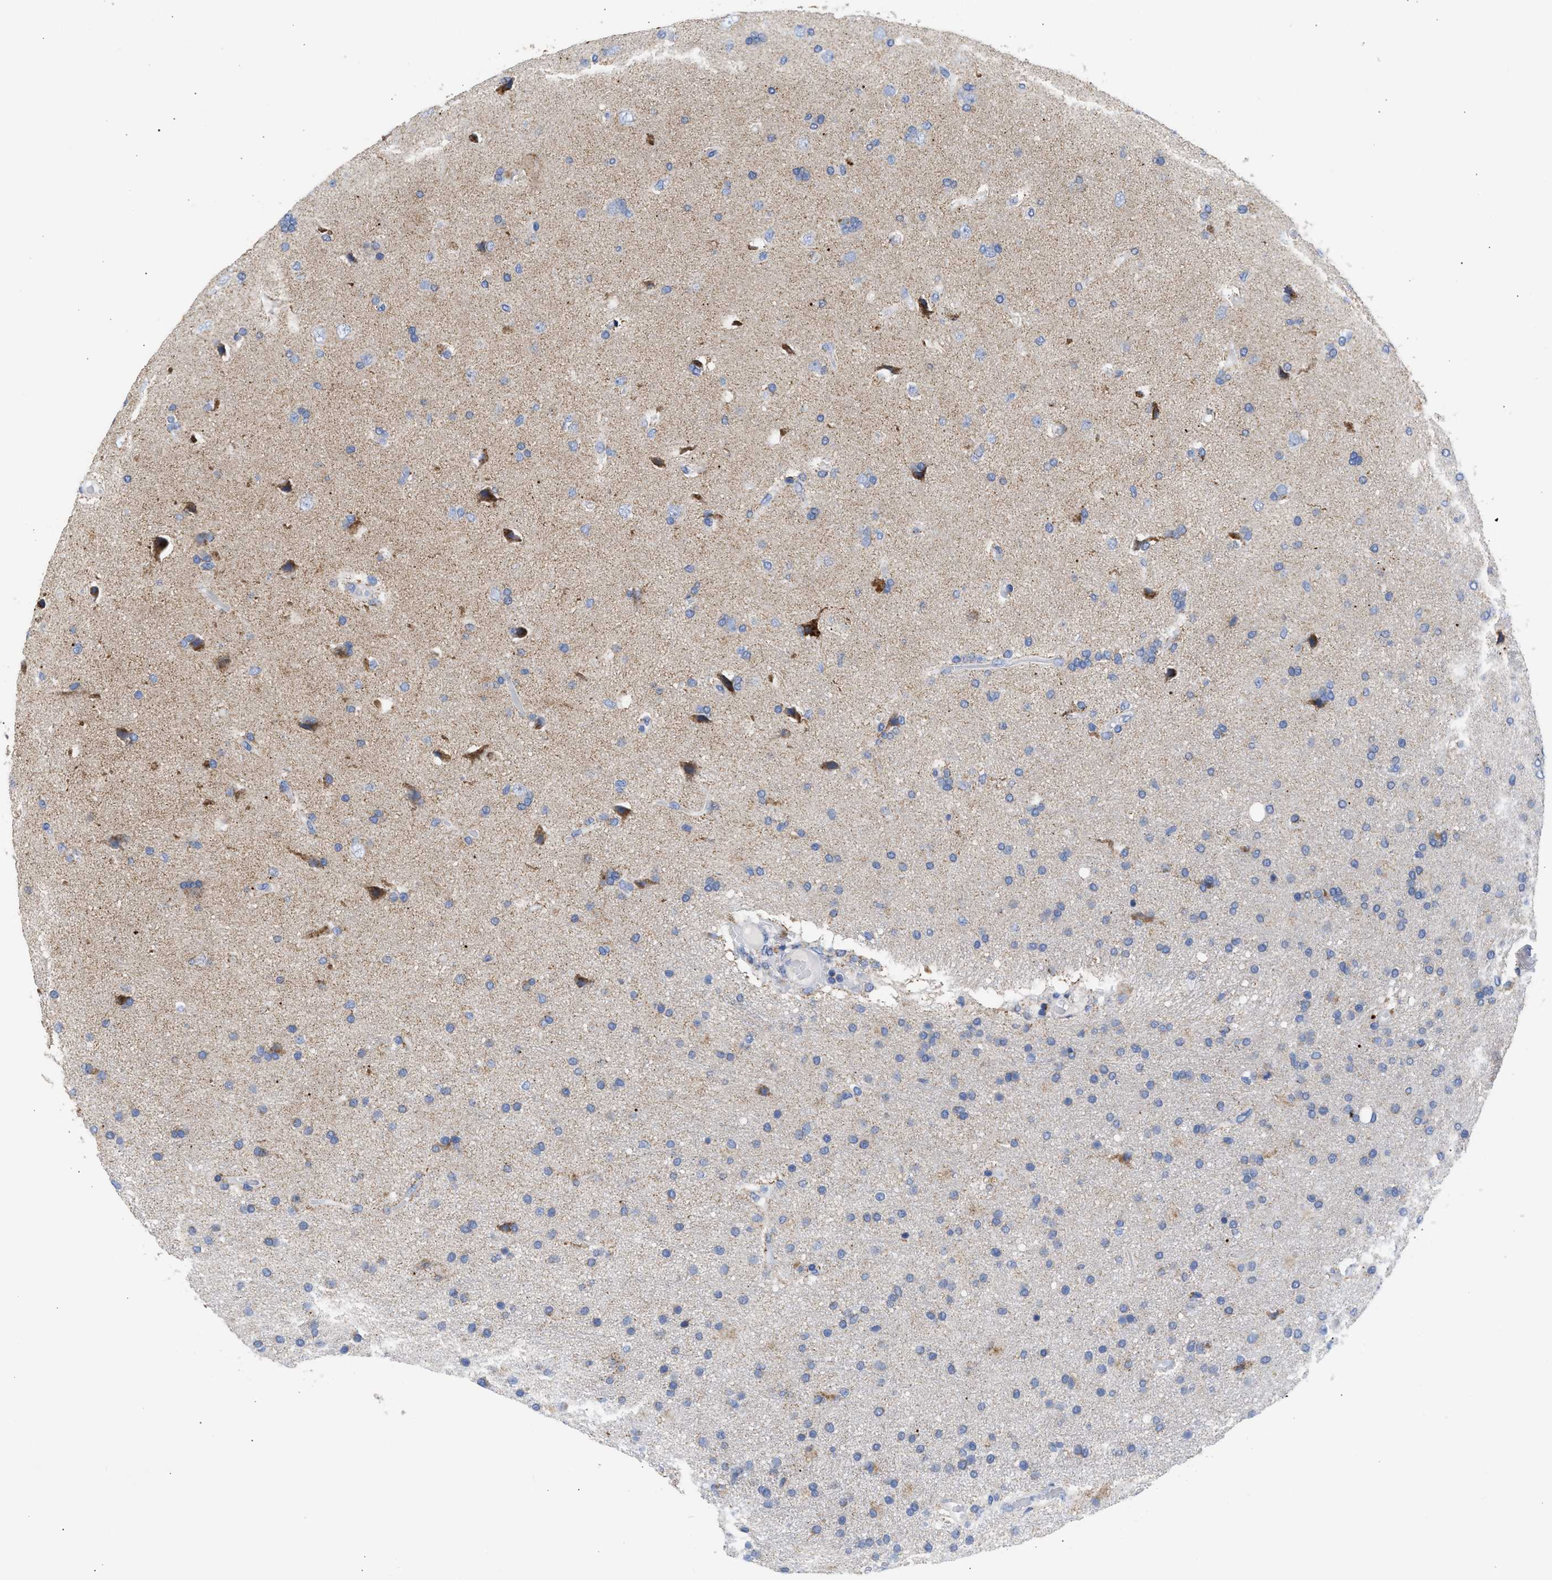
{"staining": {"intensity": "moderate", "quantity": "<25%", "location": "cytoplasmic/membranous"}, "tissue": "glioma", "cell_type": "Tumor cells", "image_type": "cancer", "snomed": [{"axis": "morphology", "description": "Glioma, malignant, High grade"}, {"axis": "topography", "description": "Brain"}], "caption": "Brown immunohistochemical staining in glioma demonstrates moderate cytoplasmic/membranous positivity in about <25% of tumor cells. The staining is performed using DAB brown chromogen to label protein expression. The nuclei are counter-stained blue using hematoxylin.", "gene": "ACOT13", "patient": {"sex": "male", "age": 72}}